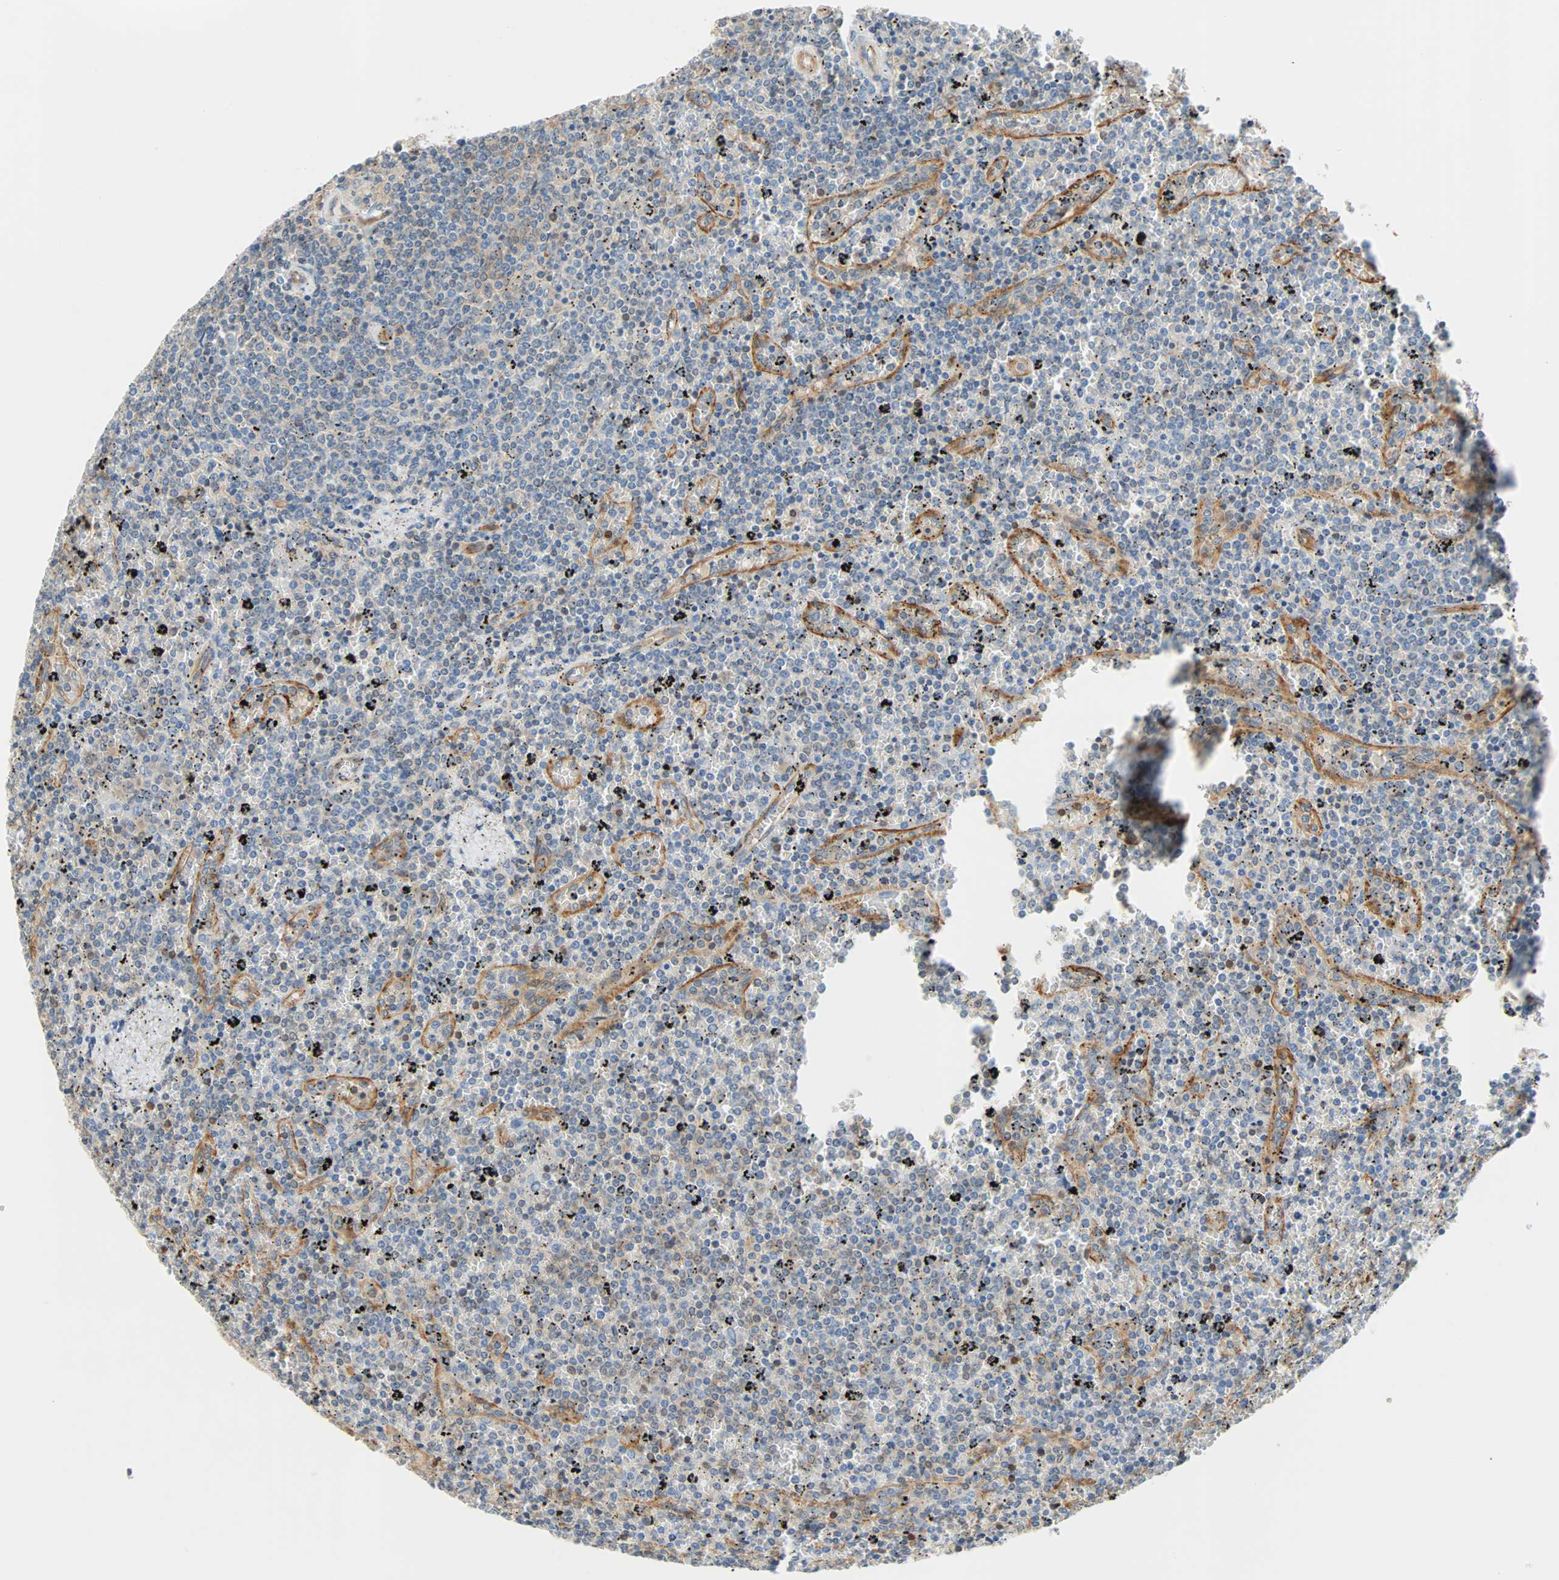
{"staining": {"intensity": "weak", "quantity": "<25%", "location": "cytoplasmic/membranous"}, "tissue": "lymphoma", "cell_type": "Tumor cells", "image_type": "cancer", "snomed": [{"axis": "morphology", "description": "Malignant lymphoma, non-Hodgkin's type, Low grade"}, {"axis": "topography", "description": "Spleen"}], "caption": "There is no significant expression in tumor cells of low-grade malignant lymphoma, non-Hodgkin's type.", "gene": "TNFRSF12A", "patient": {"sex": "female", "age": 77}}